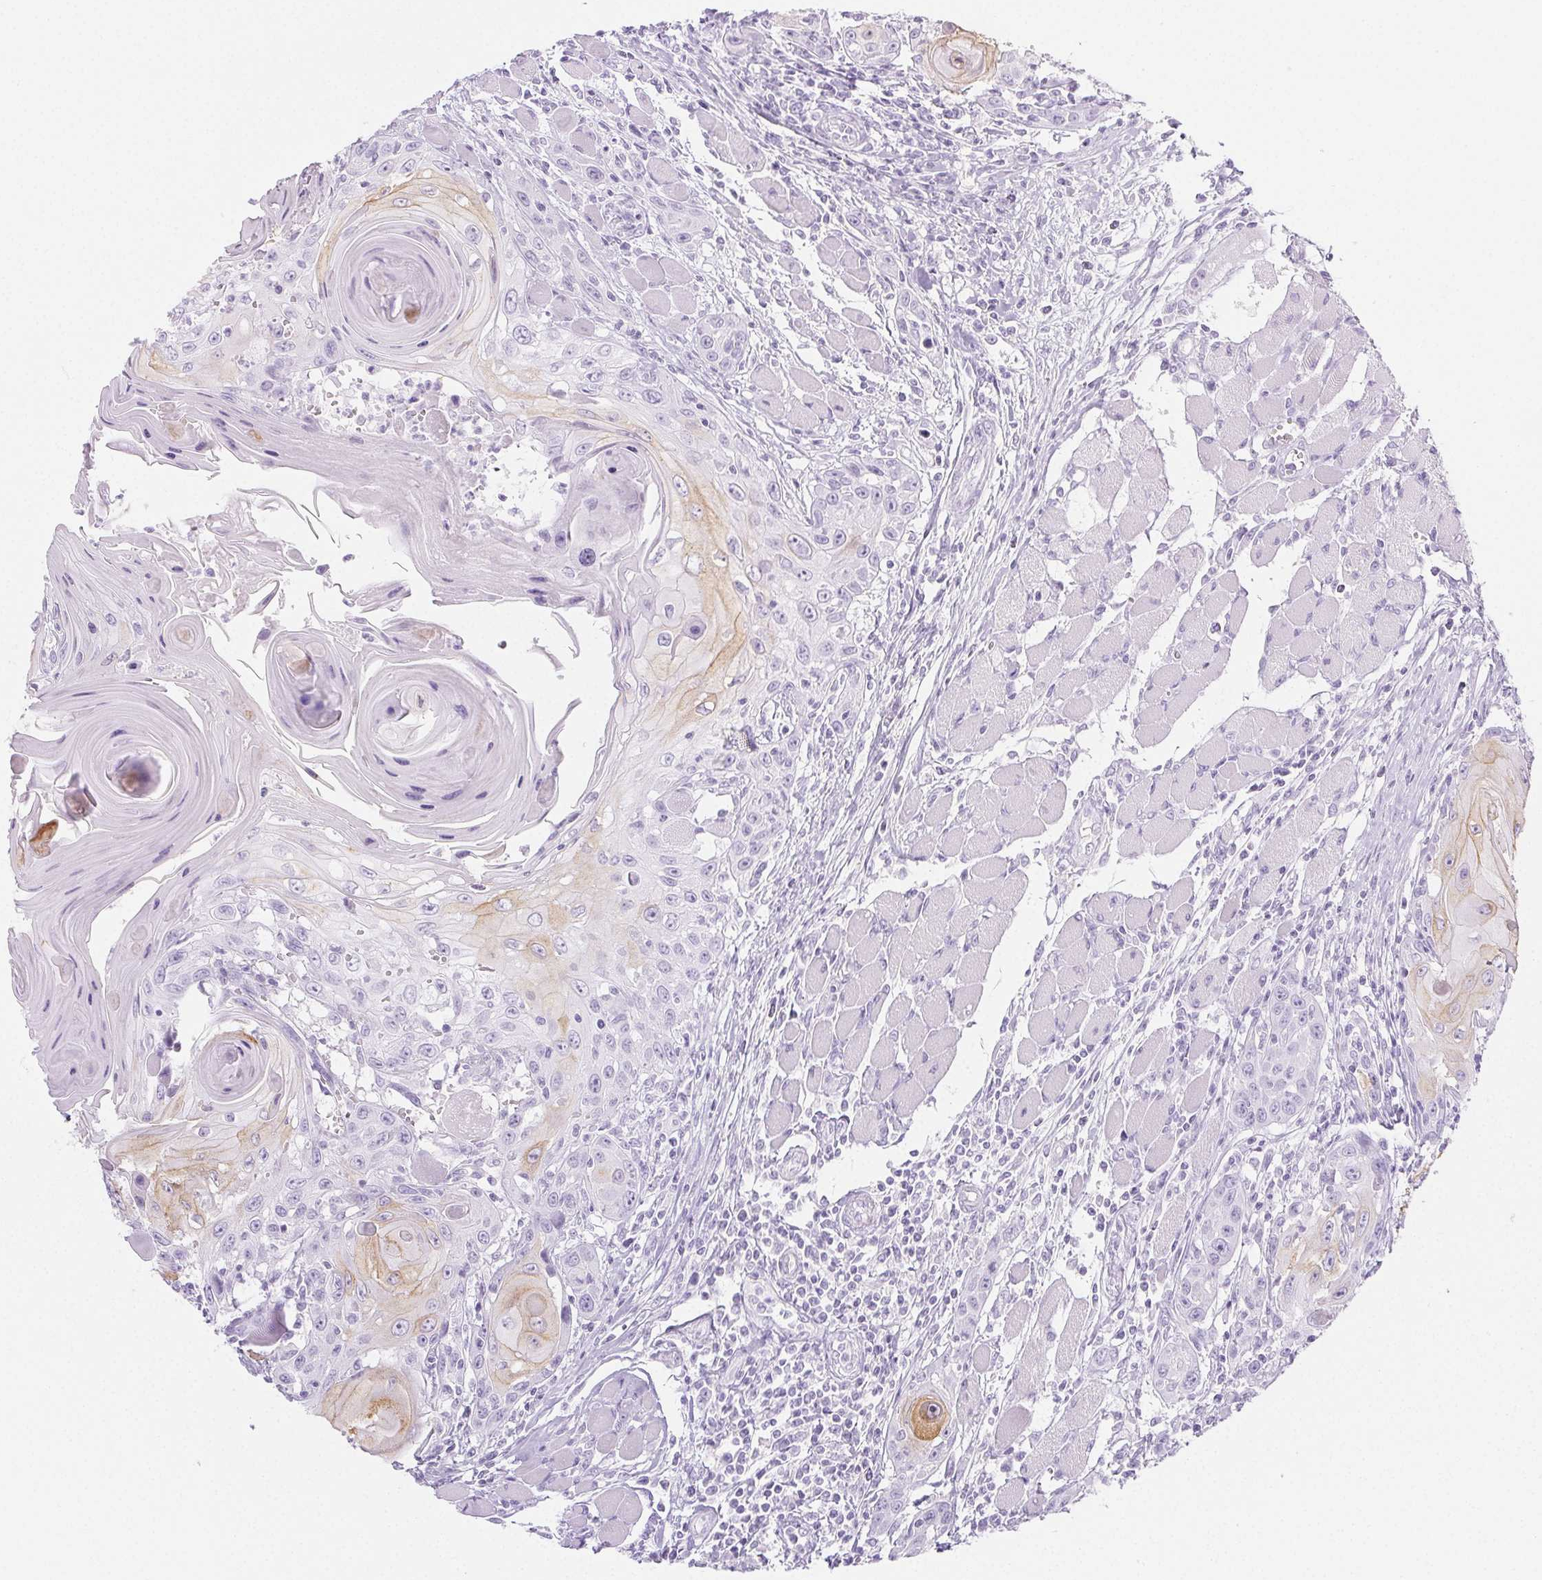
{"staining": {"intensity": "weak", "quantity": "<25%", "location": "cytoplasmic/membranous"}, "tissue": "head and neck cancer", "cell_type": "Tumor cells", "image_type": "cancer", "snomed": [{"axis": "morphology", "description": "Squamous cell carcinoma, NOS"}, {"axis": "topography", "description": "Head-Neck"}], "caption": "An image of head and neck cancer (squamous cell carcinoma) stained for a protein reveals no brown staining in tumor cells.", "gene": "PI3", "patient": {"sex": "female", "age": 80}}